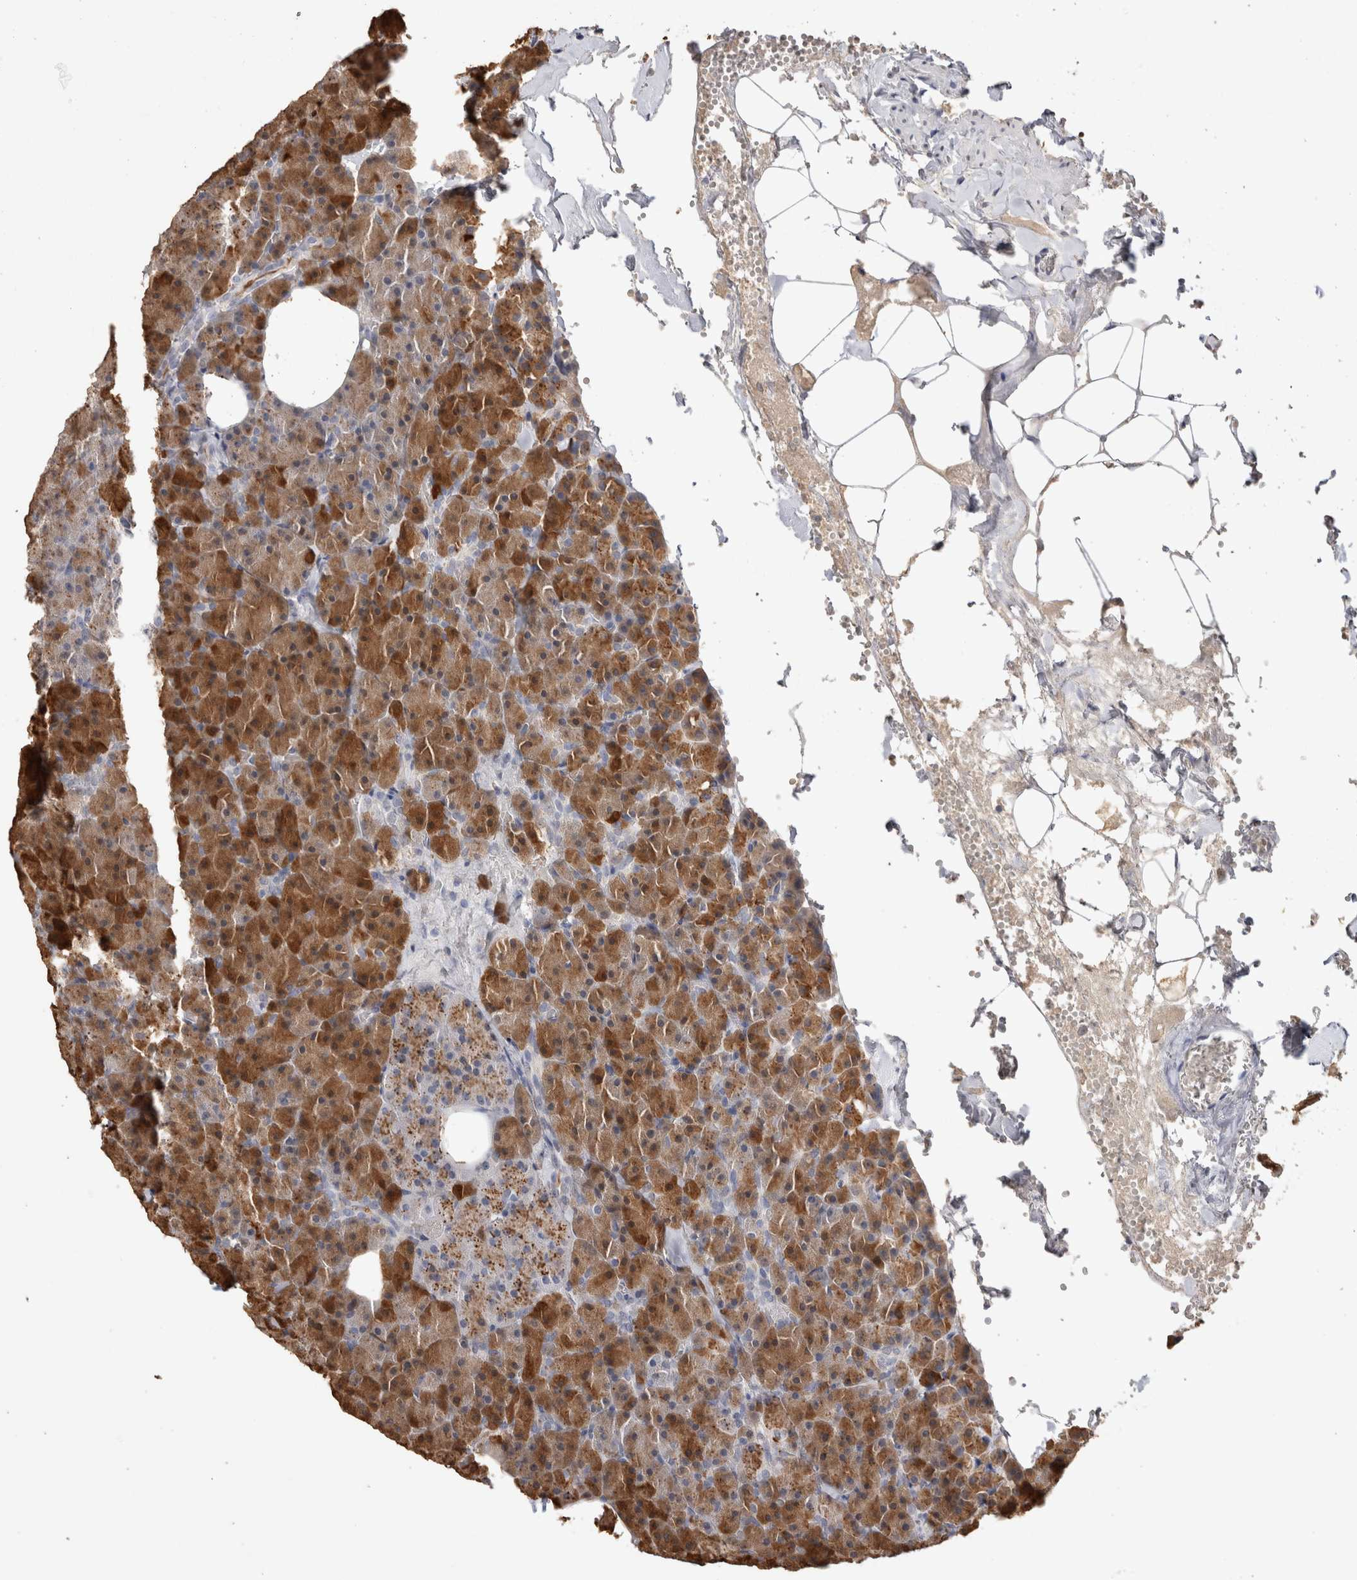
{"staining": {"intensity": "strong", "quantity": ">75%", "location": "cytoplasmic/membranous"}, "tissue": "pancreas", "cell_type": "Exocrine glandular cells", "image_type": "normal", "snomed": [{"axis": "morphology", "description": "Normal tissue, NOS"}, {"axis": "morphology", "description": "Carcinoid, malignant, NOS"}, {"axis": "topography", "description": "Pancreas"}], "caption": "Normal pancreas reveals strong cytoplasmic/membranous staining in approximately >75% of exocrine glandular cells.", "gene": "LGALS2", "patient": {"sex": "female", "age": 35}}